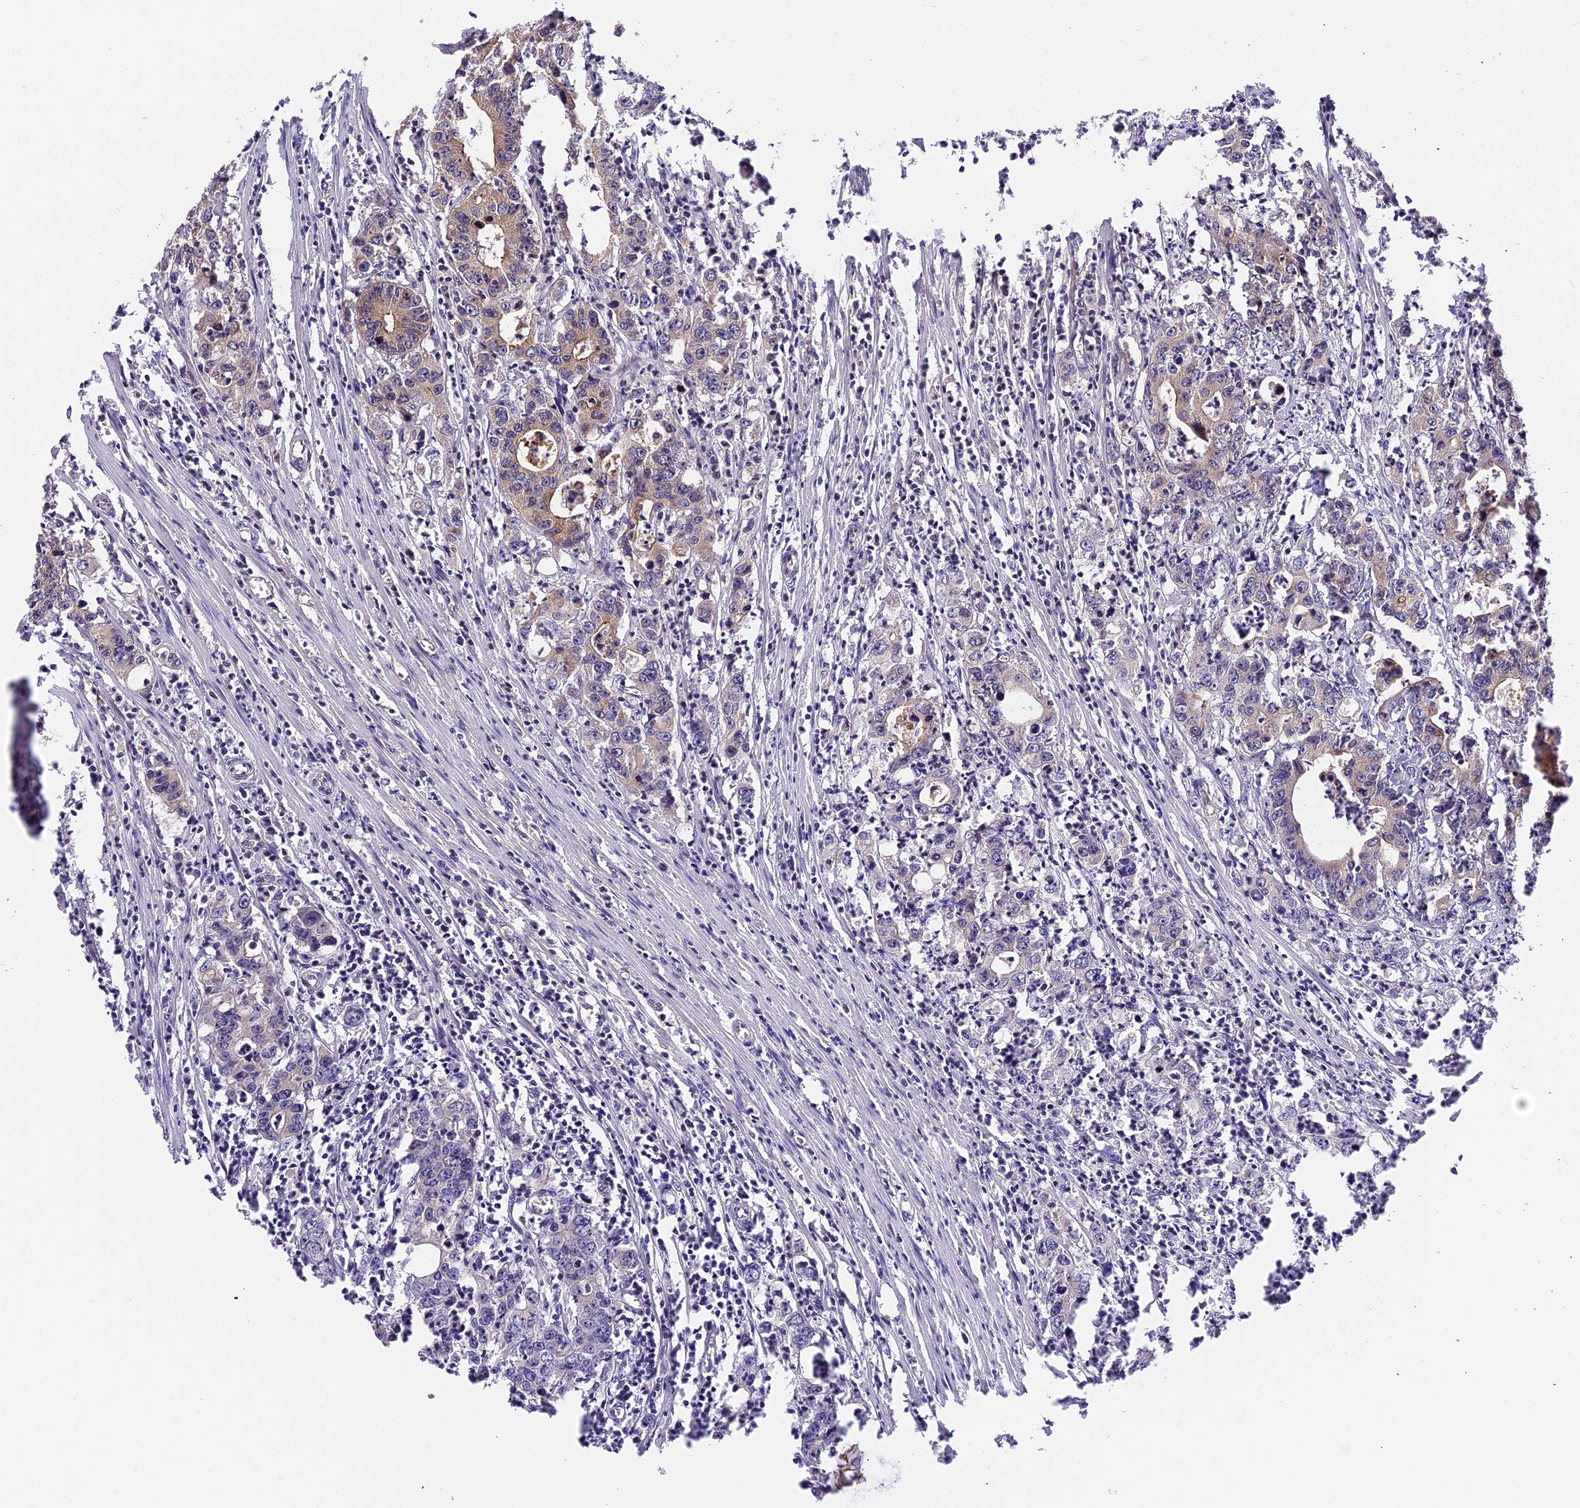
{"staining": {"intensity": "moderate", "quantity": "<25%", "location": "cytoplasmic/membranous"}, "tissue": "colorectal cancer", "cell_type": "Tumor cells", "image_type": "cancer", "snomed": [{"axis": "morphology", "description": "Adenocarcinoma, NOS"}, {"axis": "topography", "description": "Colon"}], "caption": "Colorectal cancer (adenocarcinoma) was stained to show a protein in brown. There is low levels of moderate cytoplasmic/membranous expression in approximately <25% of tumor cells.", "gene": "TRMT1", "patient": {"sex": "female", "age": 75}}